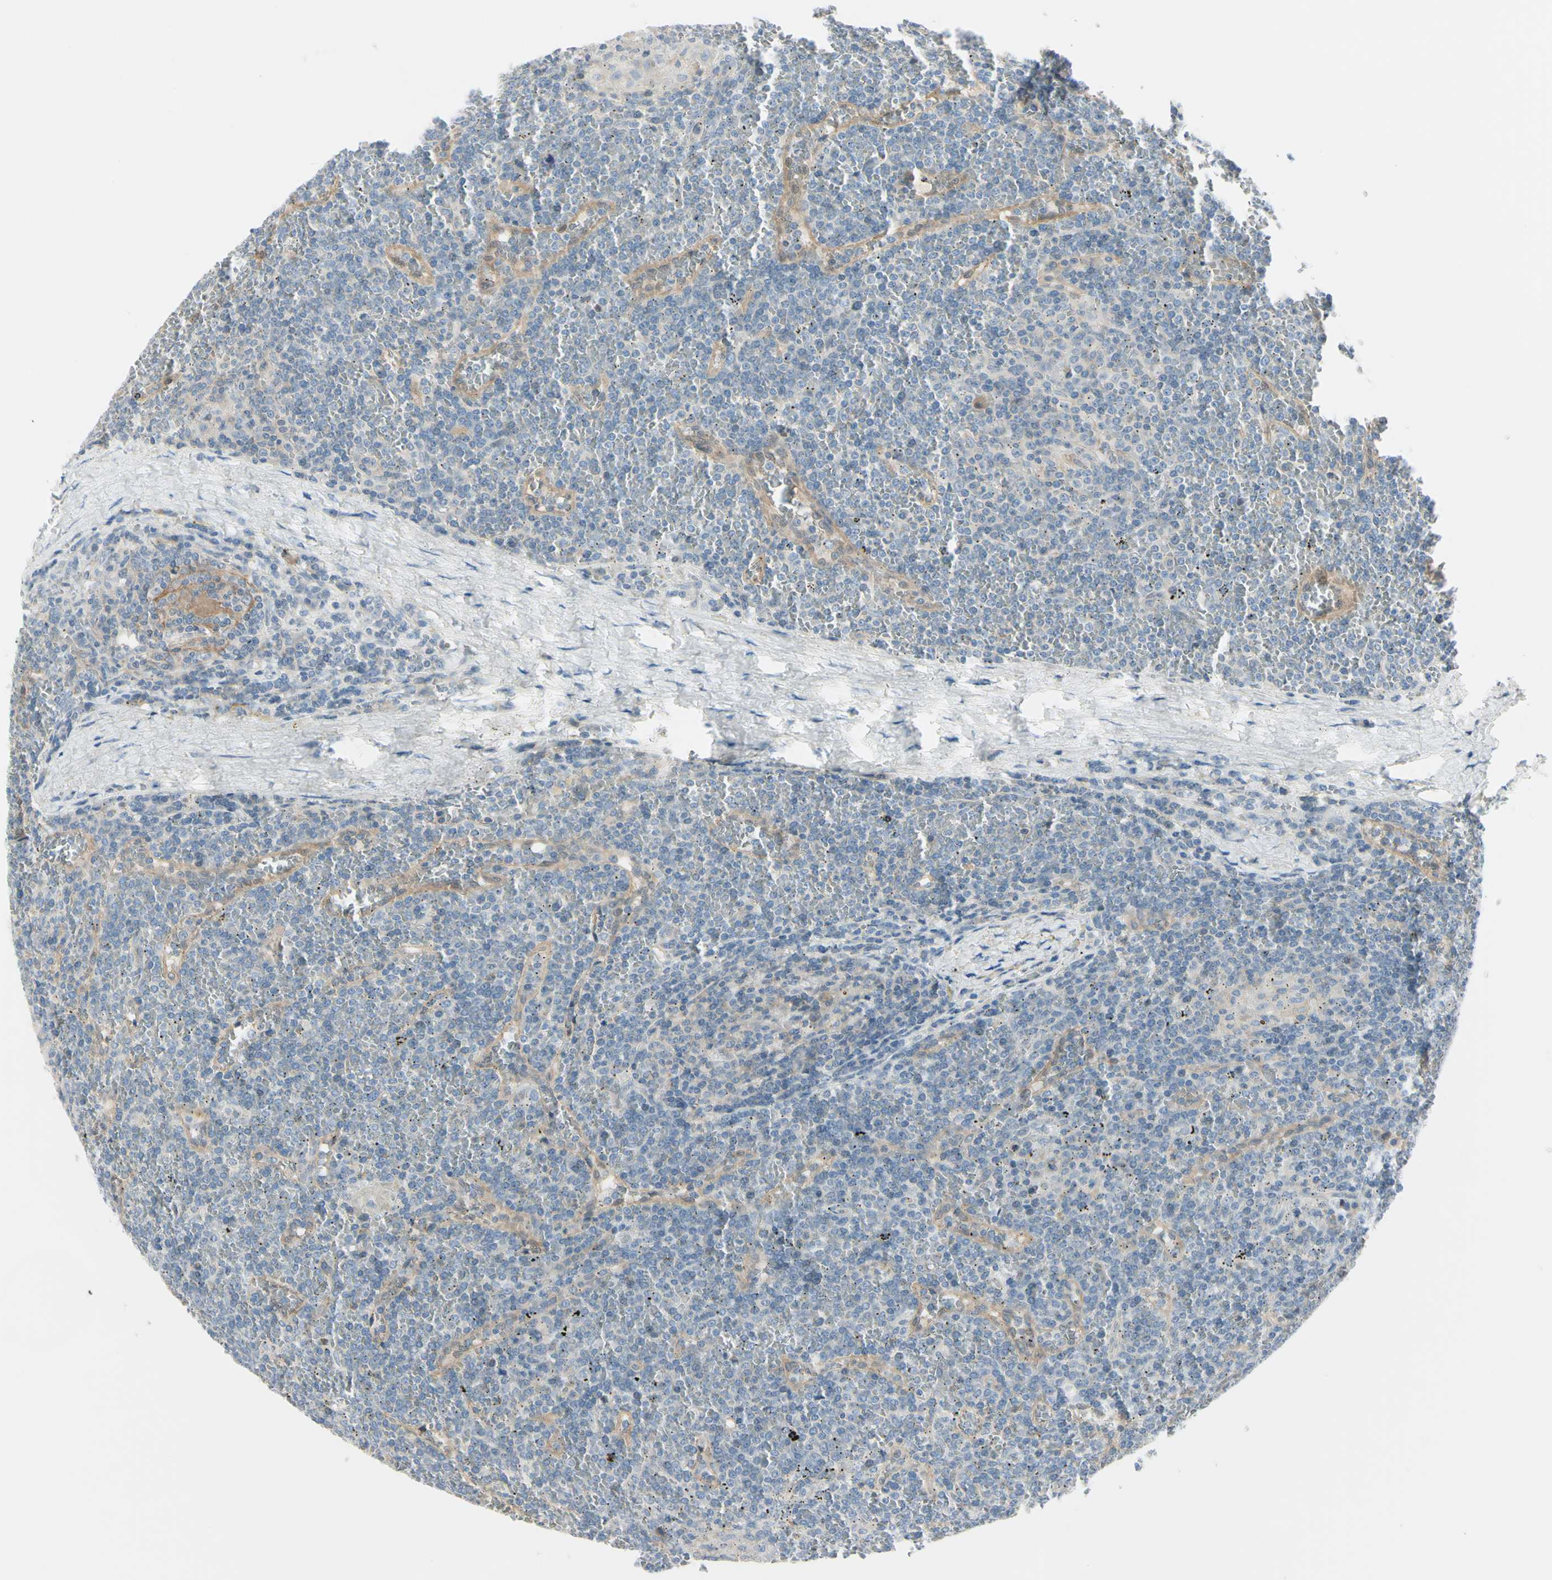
{"staining": {"intensity": "negative", "quantity": "none", "location": "none"}, "tissue": "lymphoma", "cell_type": "Tumor cells", "image_type": "cancer", "snomed": [{"axis": "morphology", "description": "Malignant lymphoma, non-Hodgkin's type, Low grade"}, {"axis": "topography", "description": "Spleen"}], "caption": "Human lymphoma stained for a protein using IHC shows no staining in tumor cells.", "gene": "ASB9", "patient": {"sex": "female", "age": 19}}